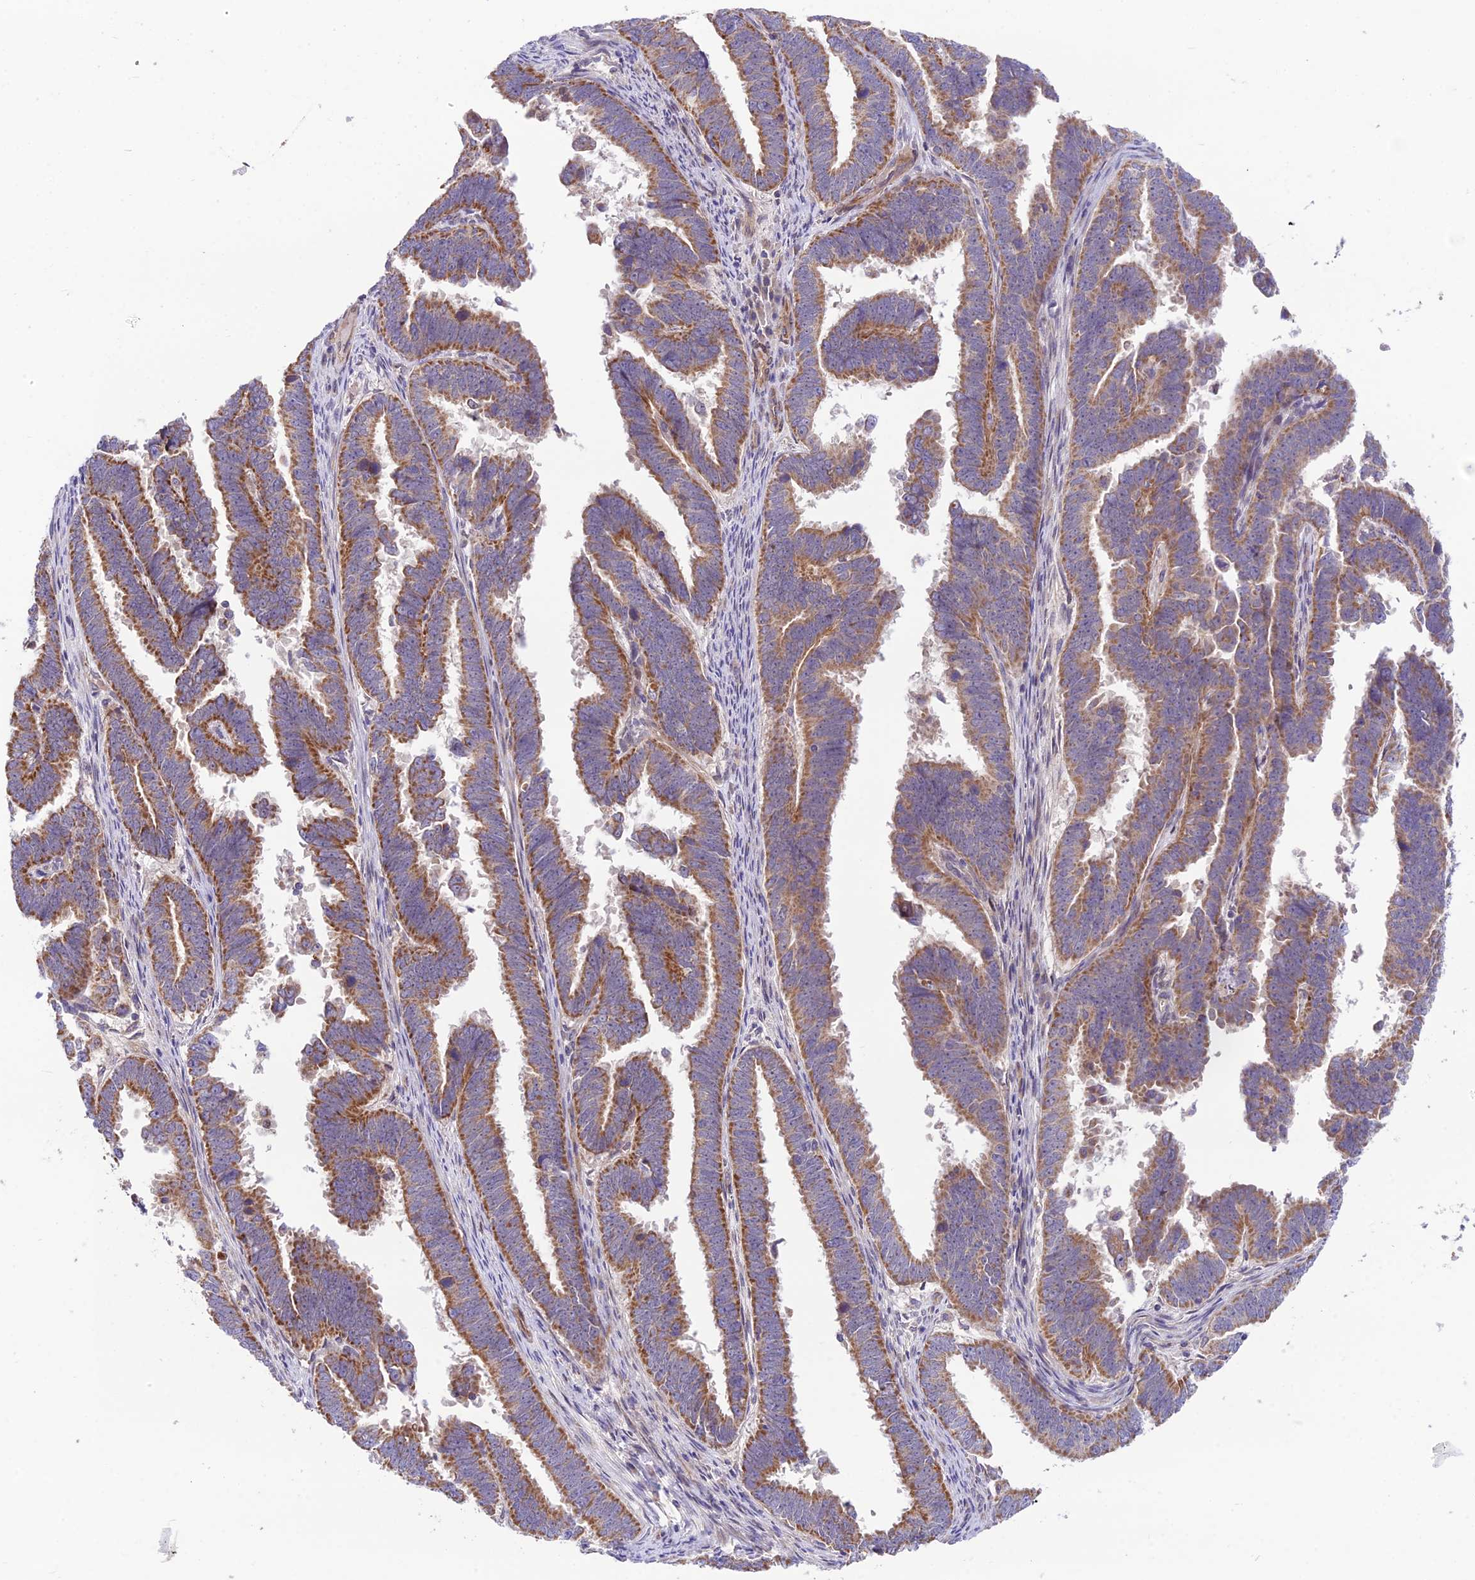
{"staining": {"intensity": "moderate", "quantity": ">75%", "location": "cytoplasmic/membranous"}, "tissue": "endometrial cancer", "cell_type": "Tumor cells", "image_type": "cancer", "snomed": [{"axis": "morphology", "description": "Adenocarcinoma, NOS"}, {"axis": "topography", "description": "Endometrium"}], "caption": "Immunohistochemical staining of human endometrial adenocarcinoma shows medium levels of moderate cytoplasmic/membranous staining in about >75% of tumor cells.", "gene": "TRIM43B", "patient": {"sex": "female", "age": 75}}